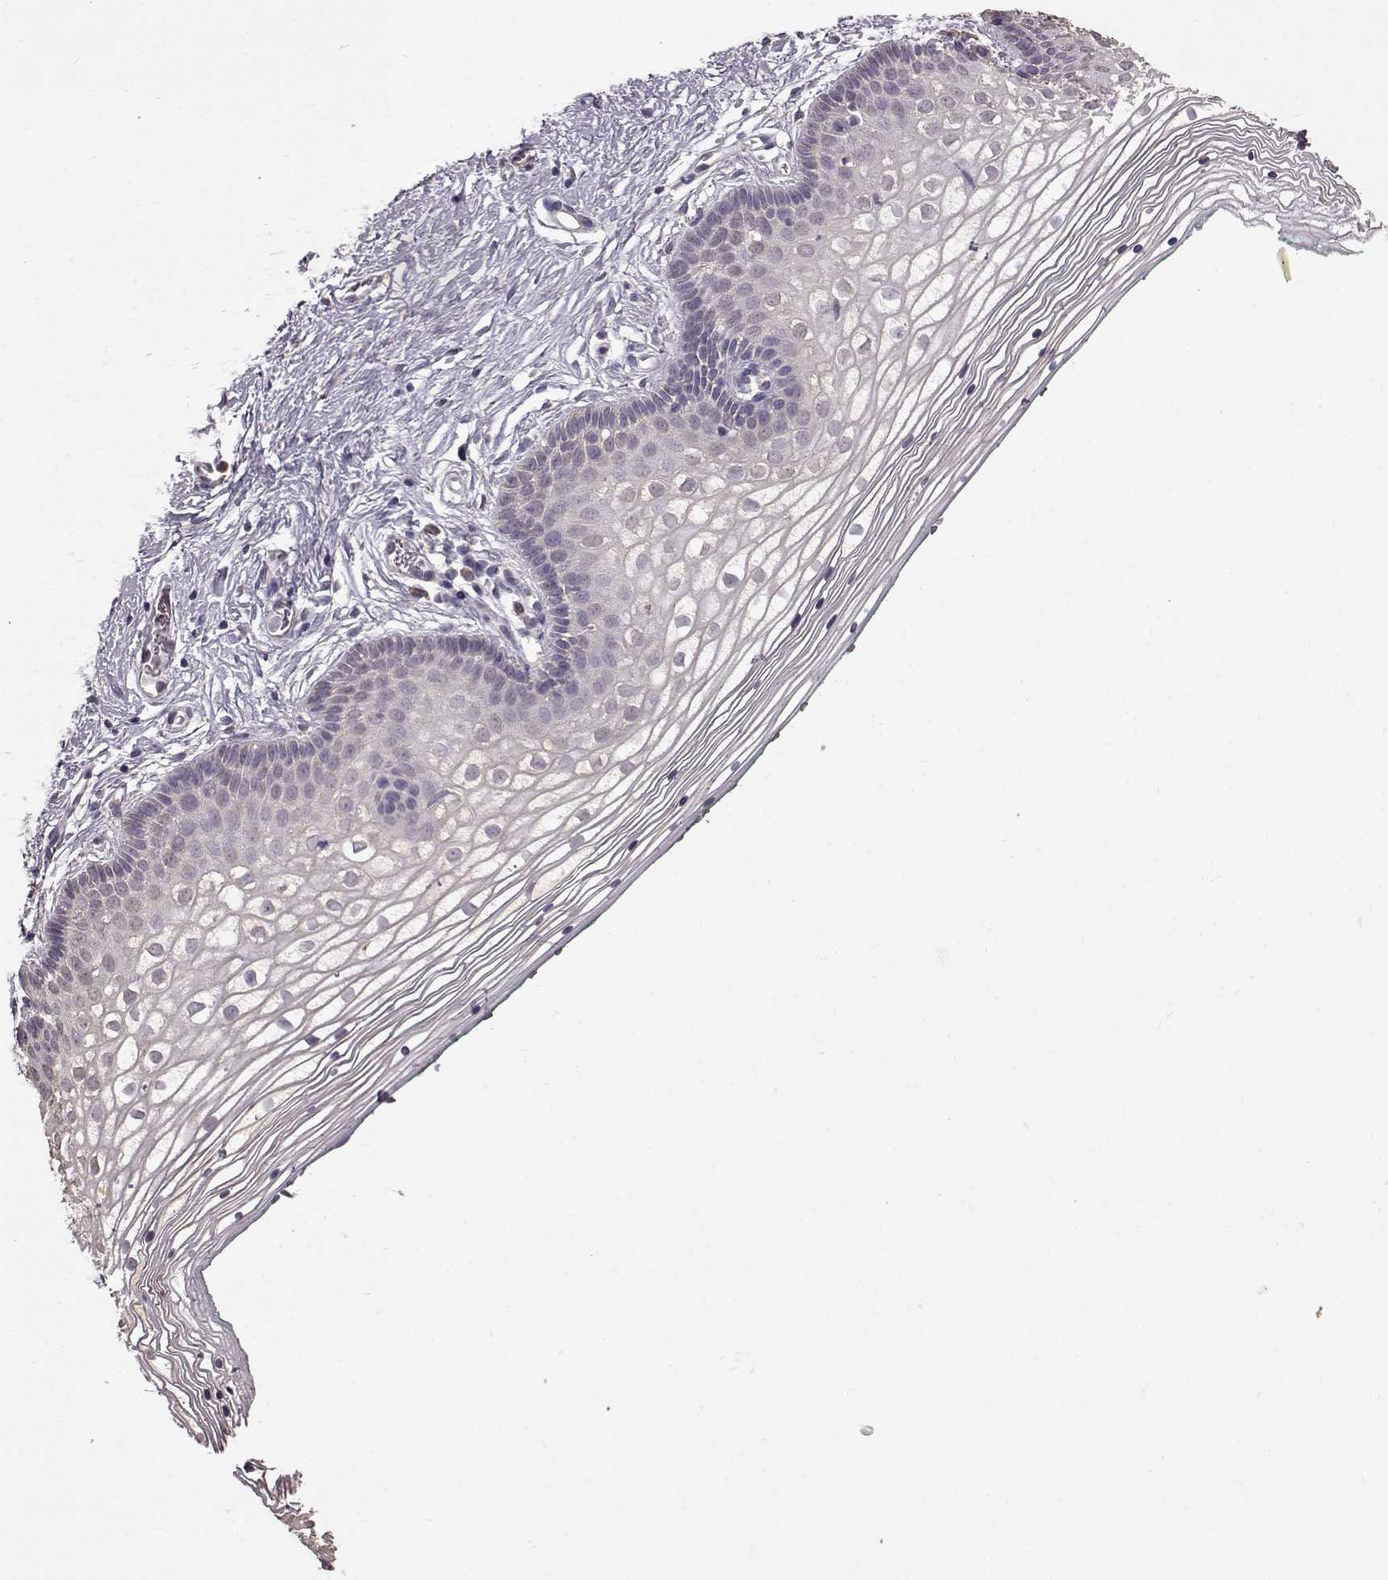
{"staining": {"intensity": "negative", "quantity": "none", "location": "none"}, "tissue": "vagina", "cell_type": "Squamous epithelial cells", "image_type": "normal", "snomed": [{"axis": "morphology", "description": "Normal tissue, NOS"}, {"axis": "topography", "description": "Vagina"}], "caption": "Immunohistochemistry (IHC) of normal vagina displays no expression in squamous epithelial cells.", "gene": "NME1", "patient": {"sex": "female", "age": 36}}